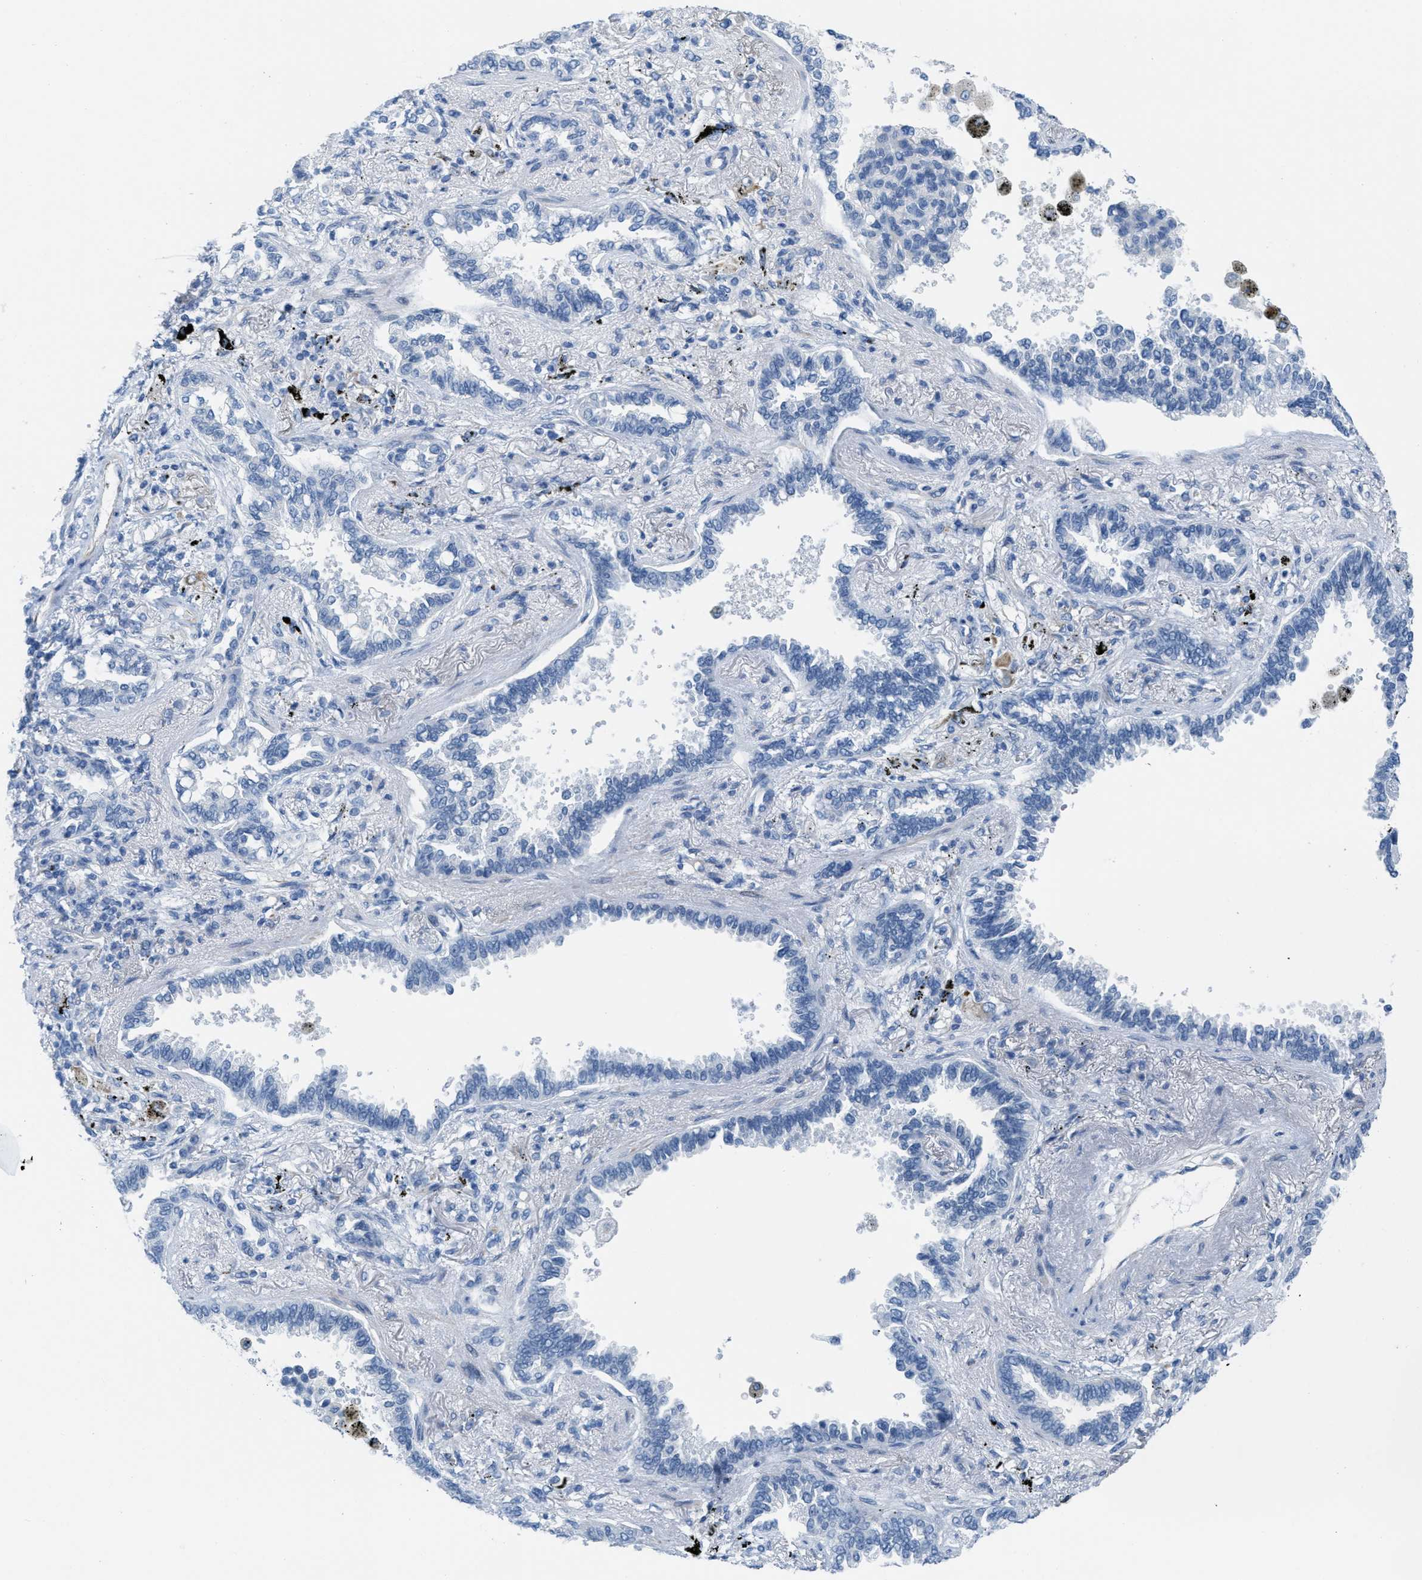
{"staining": {"intensity": "weak", "quantity": "<25%", "location": "cytoplasmic/membranous"}, "tissue": "lung cancer", "cell_type": "Tumor cells", "image_type": "cancer", "snomed": [{"axis": "morphology", "description": "Normal tissue, NOS"}, {"axis": "morphology", "description": "Adenocarcinoma, NOS"}, {"axis": "topography", "description": "Lung"}], "caption": "Immunohistochemistry of human adenocarcinoma (lung) exhibits no staining in tumor cells.", "gene": "SLC12A1", "patient": {"sex": "male", "age": 59}}